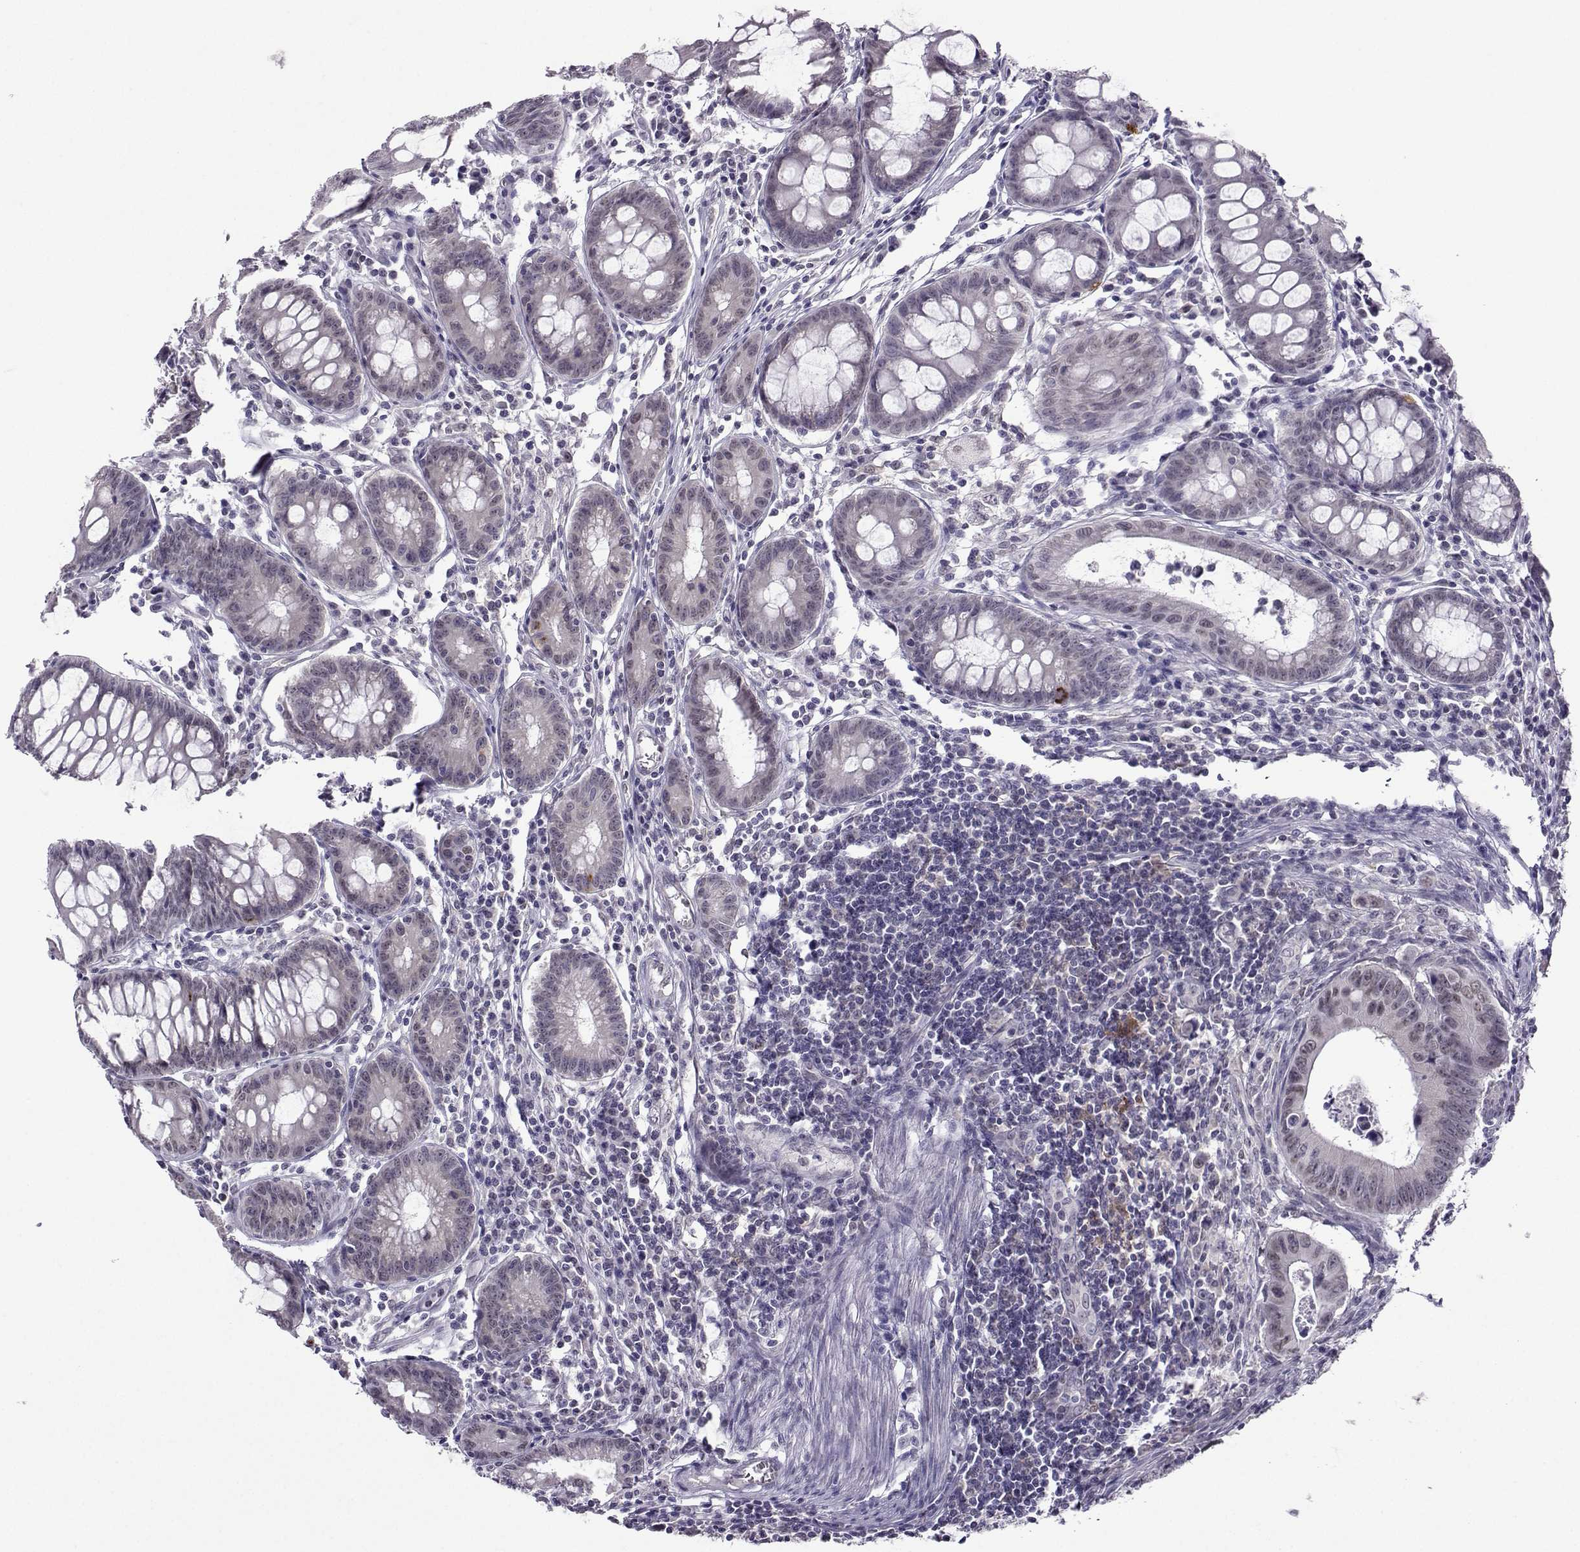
{"staining": {"intensity": "negative", "quantity": "none", "location": "none"}, "tissue": "colorectal cancer", "cell_type": "Tumor cells", "image_type": "cancer", "snomed": [{"axis": "morphology", "description": "Adenocarcinoma, NOS"}, {"axis": "topography", "description": "Colon"}], "caption": "The image demonstrates no significant expression in tumor cells of colorectal cancer.", "gene": "DDX20", "patient": {"sex": "female", "age": 87}}